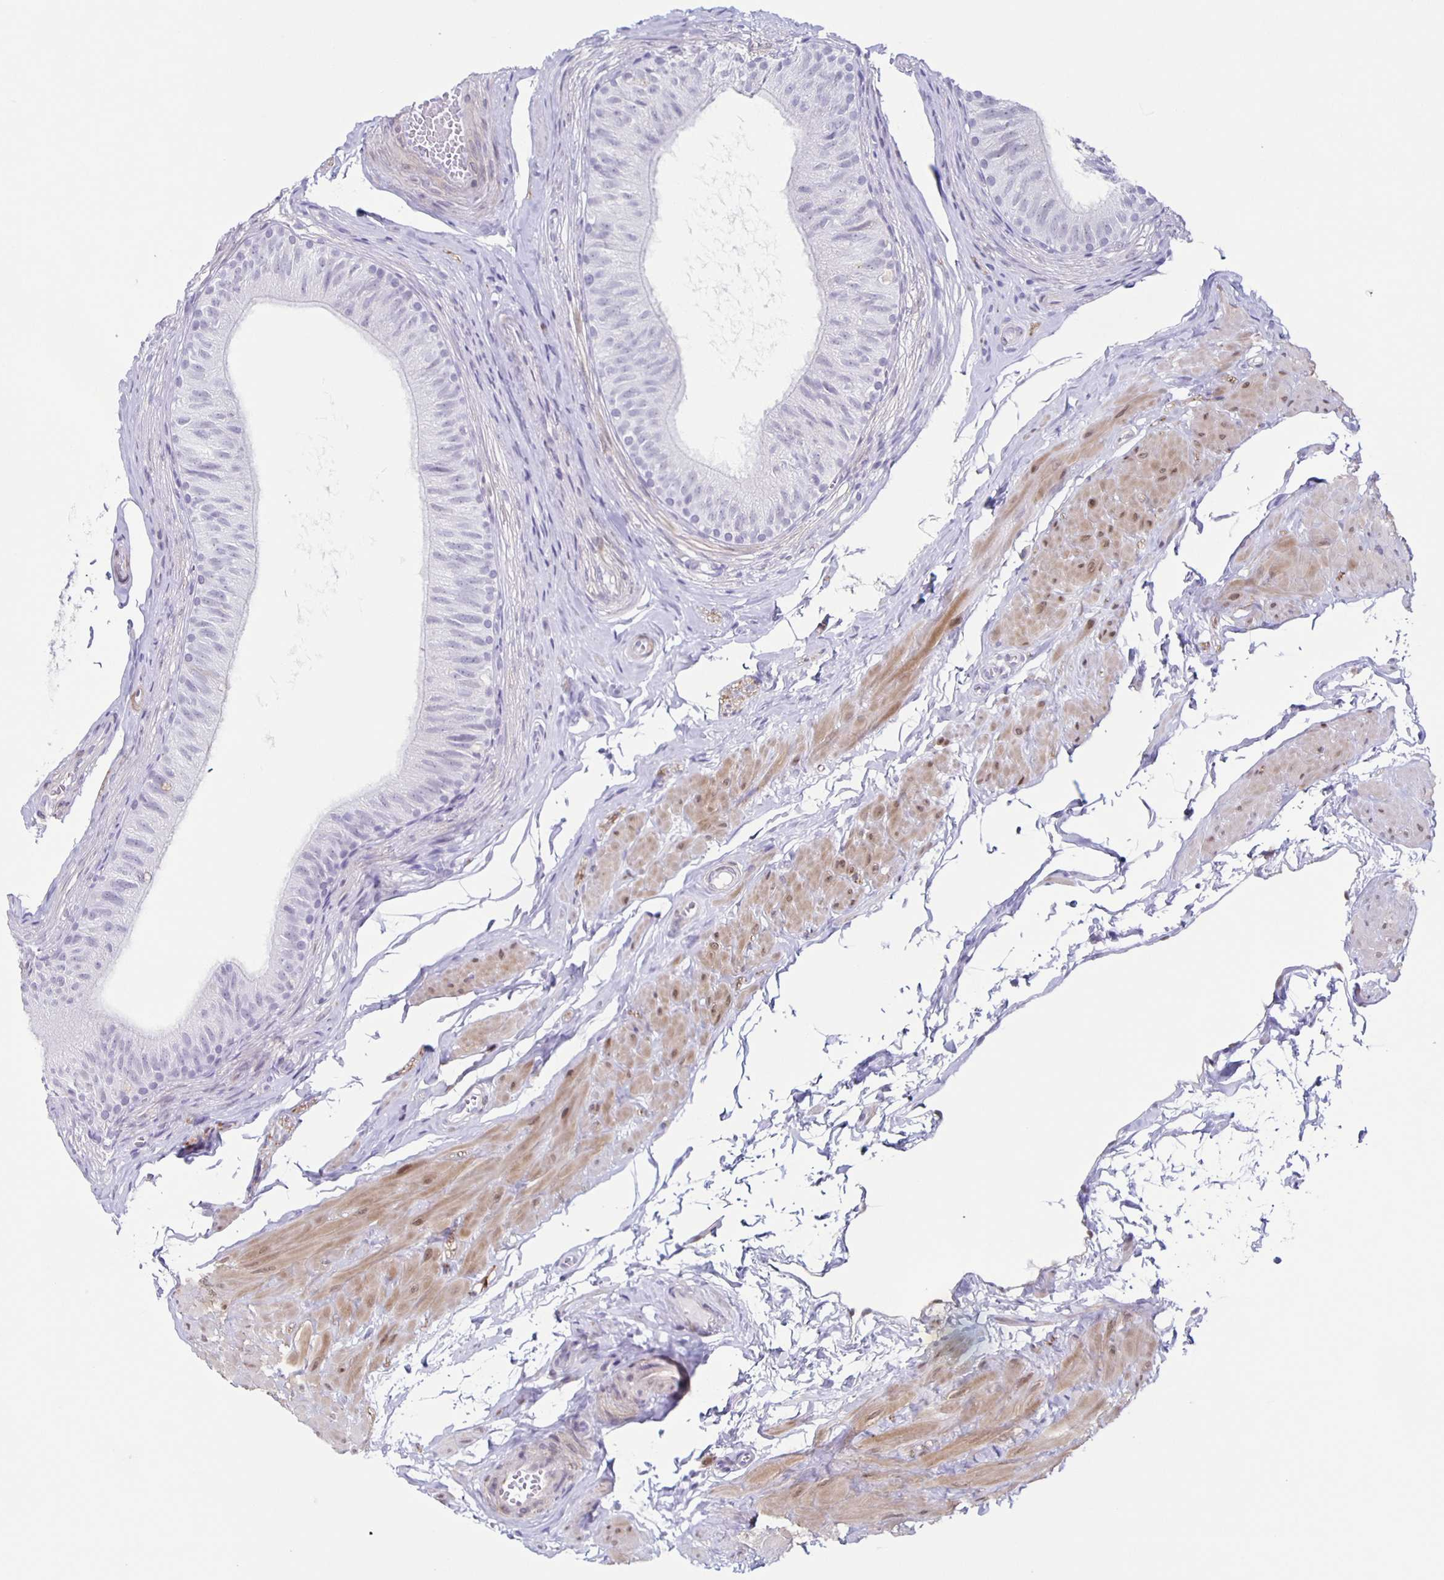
{"staining": {"intensity": "weak", "quantity": "<25%", "location": "cytoplasmic/membranous,nuclear"}, "tissue": "epididymis", "cell_type": "Glandular cells", "image_type": "normal", "snomed": [{"axis": "morphology", "description": "Normal tissue, NOS"}, {"axis": "topography", "description": "Epididymis, spermatic cord, NOS"}, {"axis": "topography", "description": "Epididymis"}, {"axis": "topography", "description": "Peripheral nerve tissue"}], "caption": "Normal epididymis was stained to show a protein in brown. There is no significant expression in glandular cells.", "gene": "TPPP", "patient": {"sex": "male", "age": 29}}